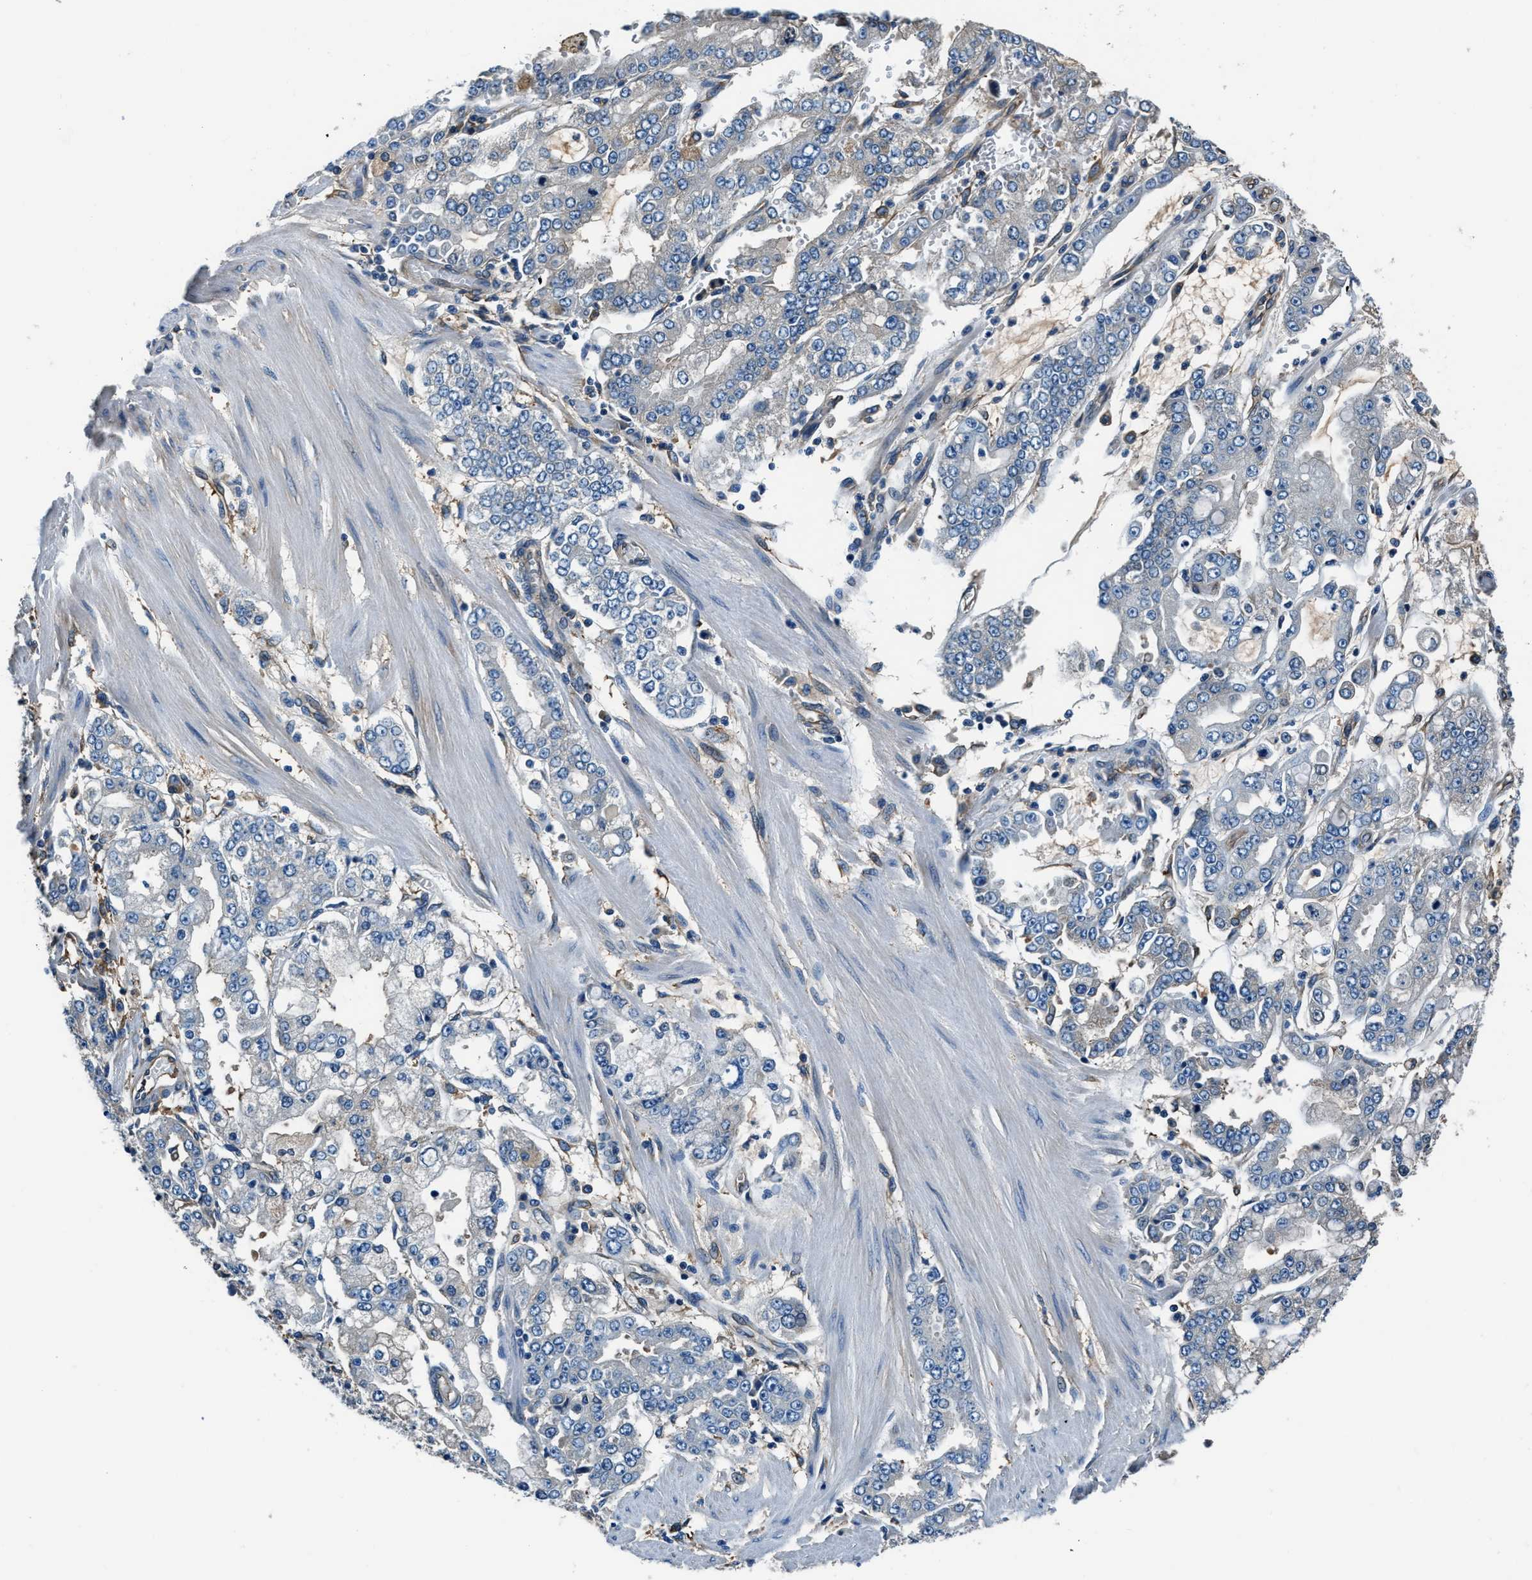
{"staining": {"intensity": "negative", "quantity": "none", "location": "none"}, "tissue": "stomach cancer", "cell_type": "Tumor cells", "image_type": "cancer", "snomed": [{"axis": "morphology", "description": "Adenocarcinoma, NOS"}, {"axis": "topography", "description": "Stomach"}], "caption": "High power microscopy photomicrograph of an immunohistochemistry histopathology image of stomach cancer (adenocarcinoma), revealing no significant expression in tumor cells. (DAB immunohistochemistry, high magnification).", "gene": "EEA1", "patient": {"sex": "male", "age": 76}}